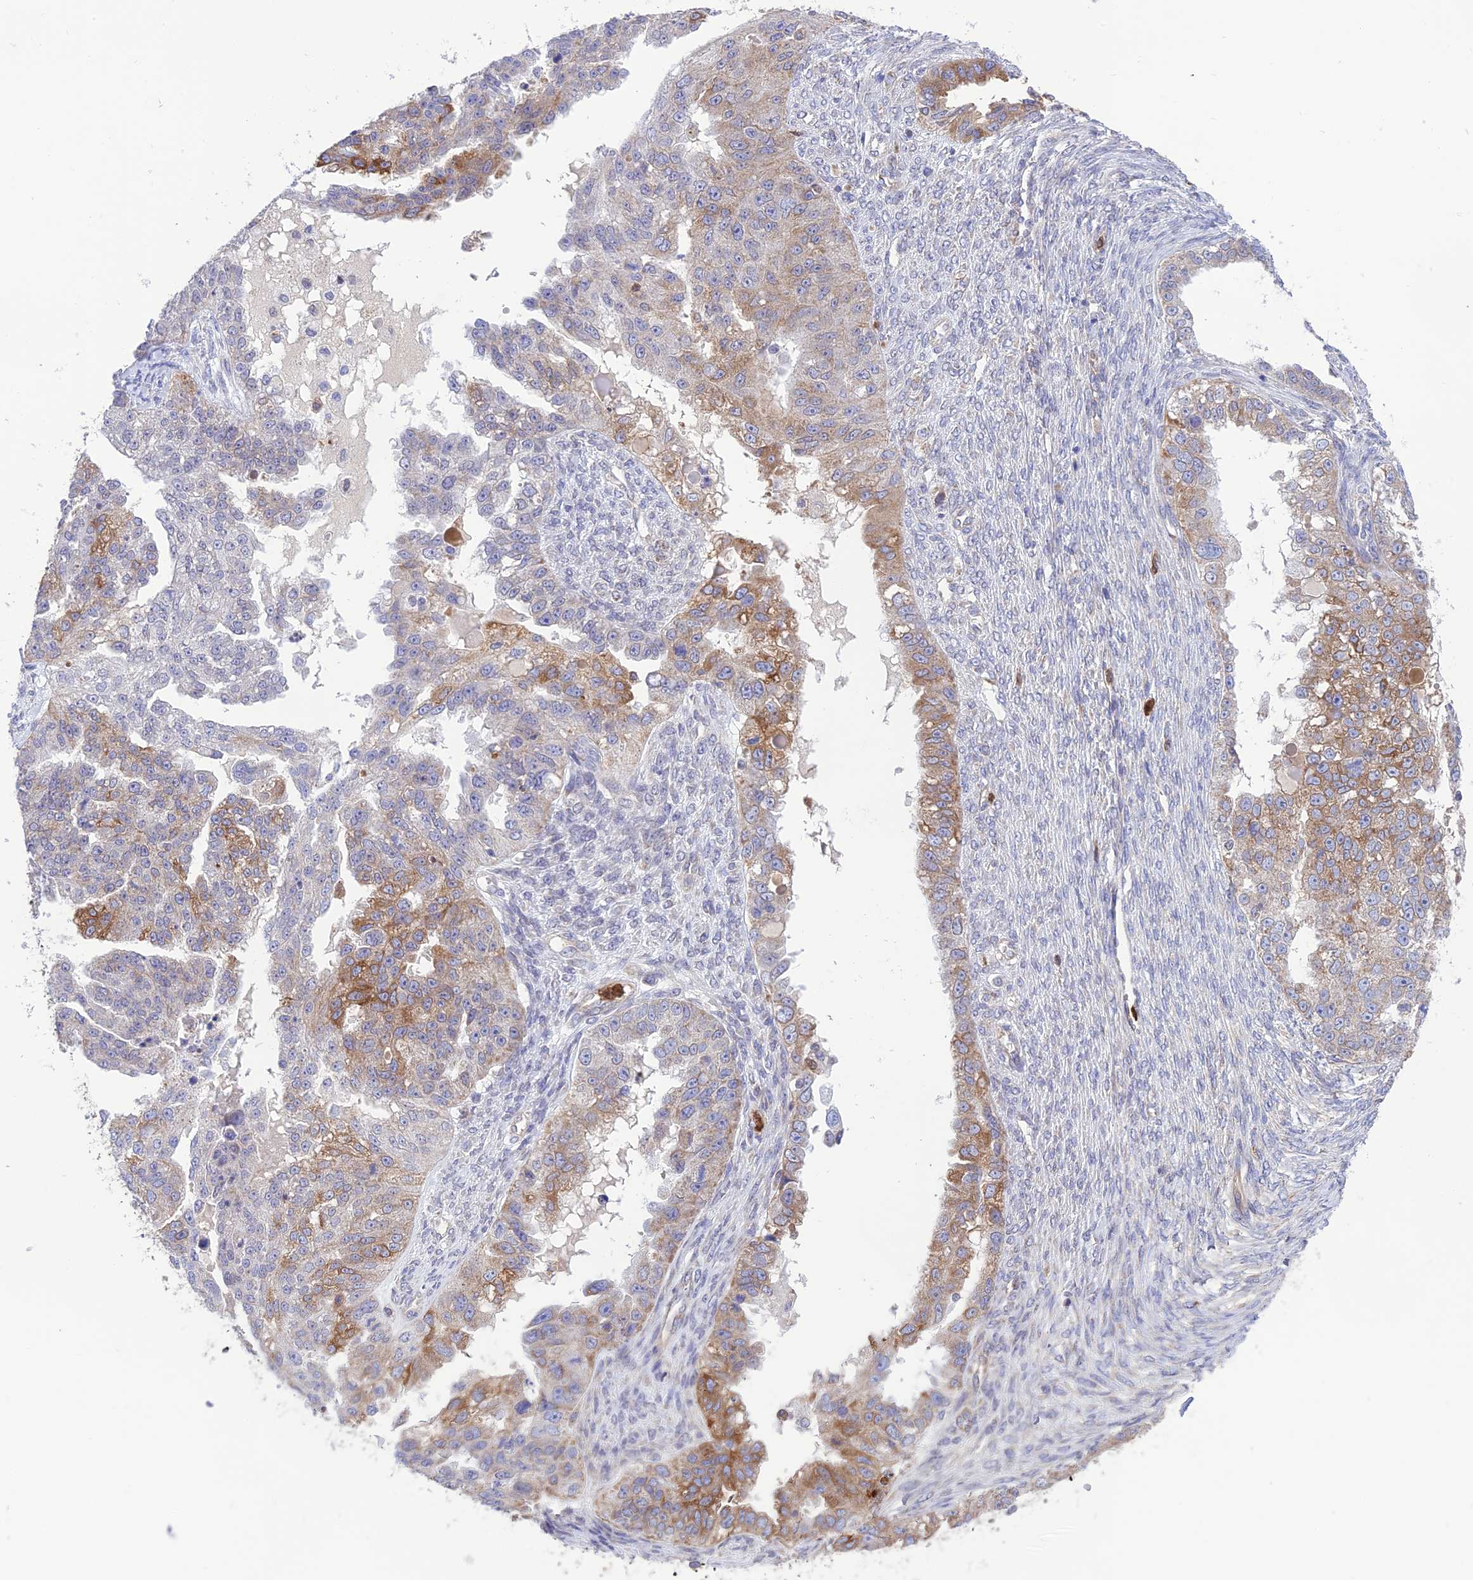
{"staining": {"intensity": "moderate", "quantity": "25%-75%", "location": "cytoplasmic/membranous"}, "tissue": "ovarian cancer", "cell_type": "Tumor cells", "image_type": "cancer", "snomed": [{"axis": "morphology", "description": "Cystadenocarcinoma, serous, NOS"}, {"axis": "topography", "description": "Ovary"}], "caption": "Tumor cells exhibit medium levels of moderate cytoplasmic/membranous staining in approximately 25%-75% of cells in ovarian serous cystadenocarcinoma.", "gene": "PKHD1L1", "patient": {"sex": "female", "age": 58}}